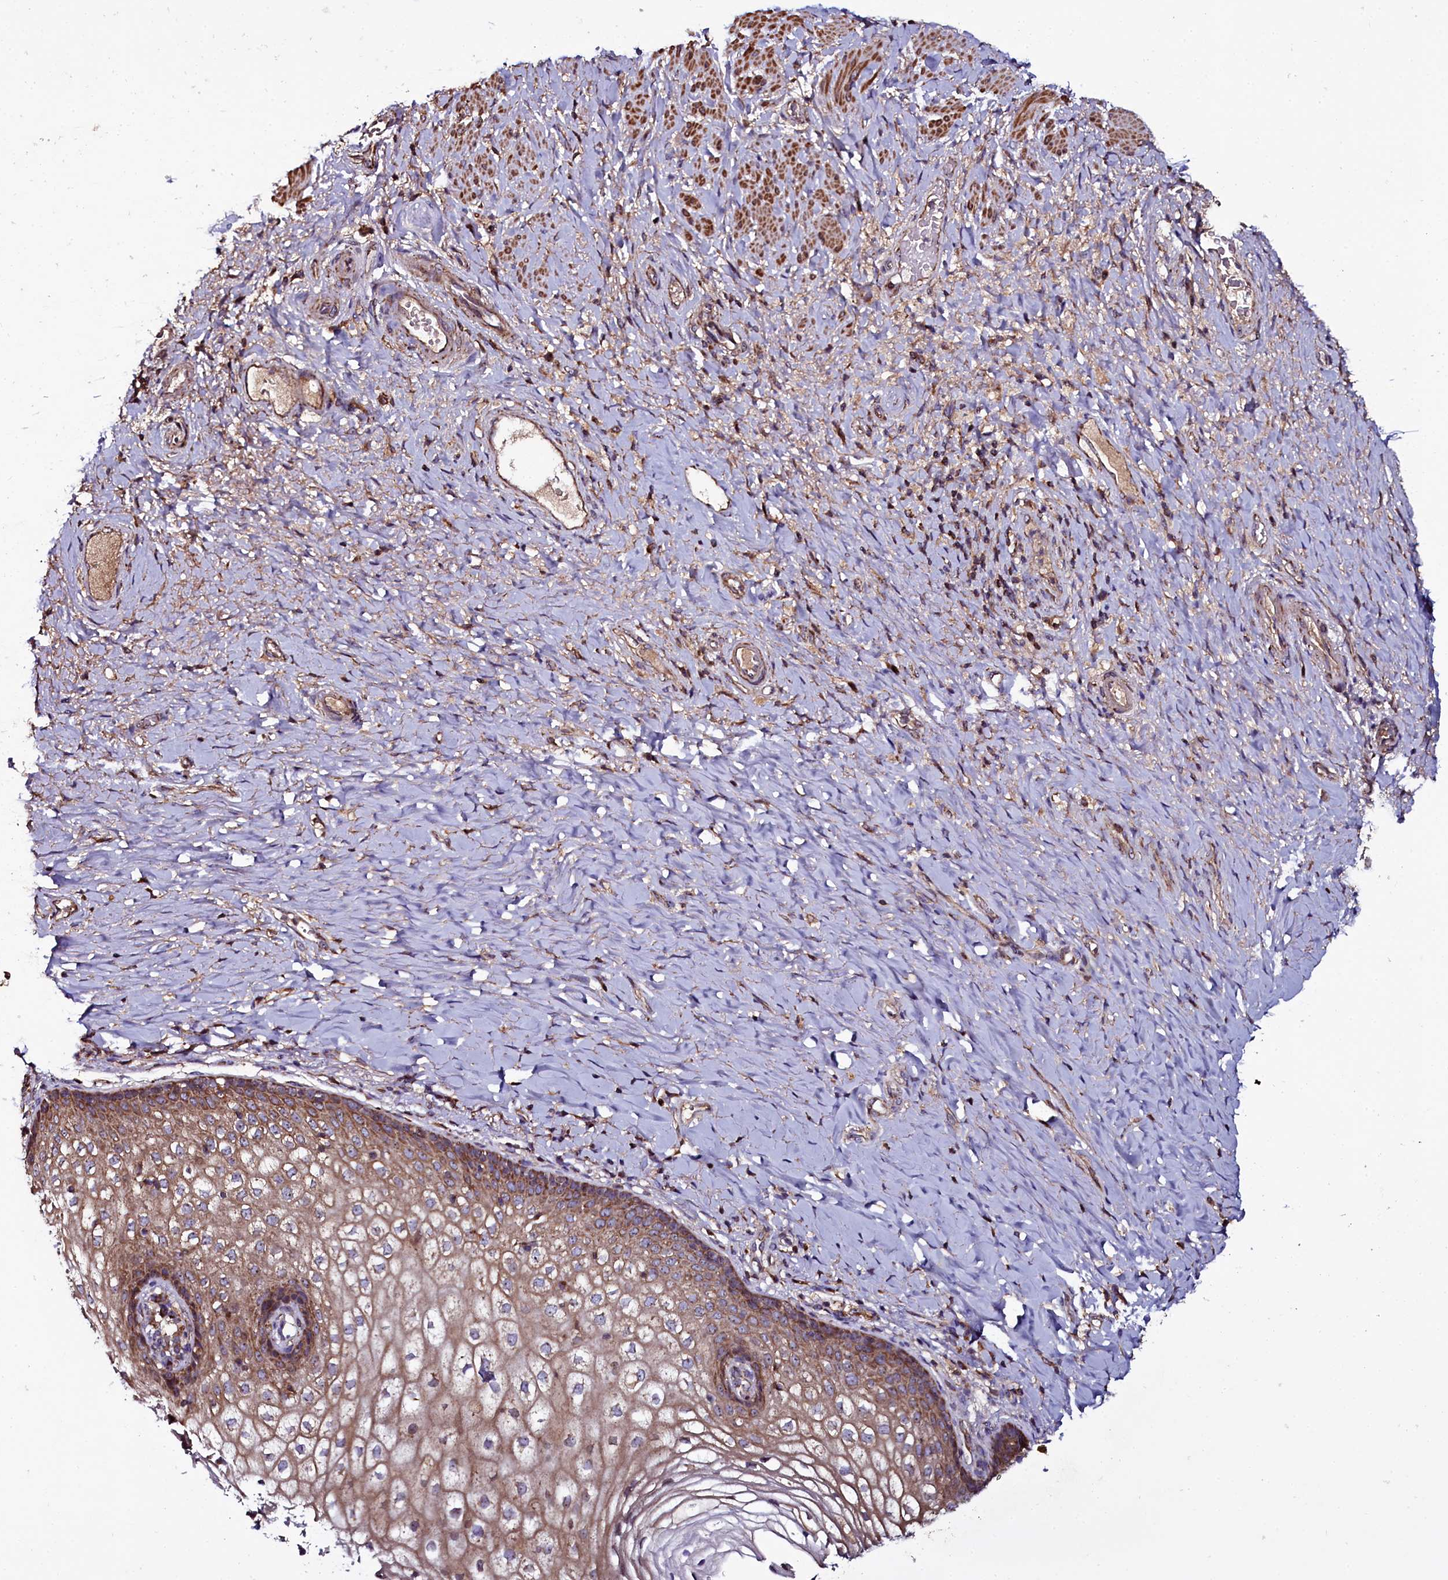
{"staining": {"intensity": "moderate", "quantity": ">75%", "location": "cytoplasmic/membranous"}, "tissue": "vagina", "cell_type": "Squamous epithelial cells", "image_type": "normal", "snomed": [{"axis": "morphology", "description": "Normal tissue, NOS"}, {"axis": "topography", "description": "Vagina"}], "caption": "Immunohistochemistry of unremarkable human vagina reveals medium levels of moderate cytoplasmic/membranous positivity in about >75% of squamous epithelial cells. Ihc stains the protein of interest in brown and the nuclei are stained blue.", "gene": "NAA80", "patient": {"sex": "female", "age": 60}}